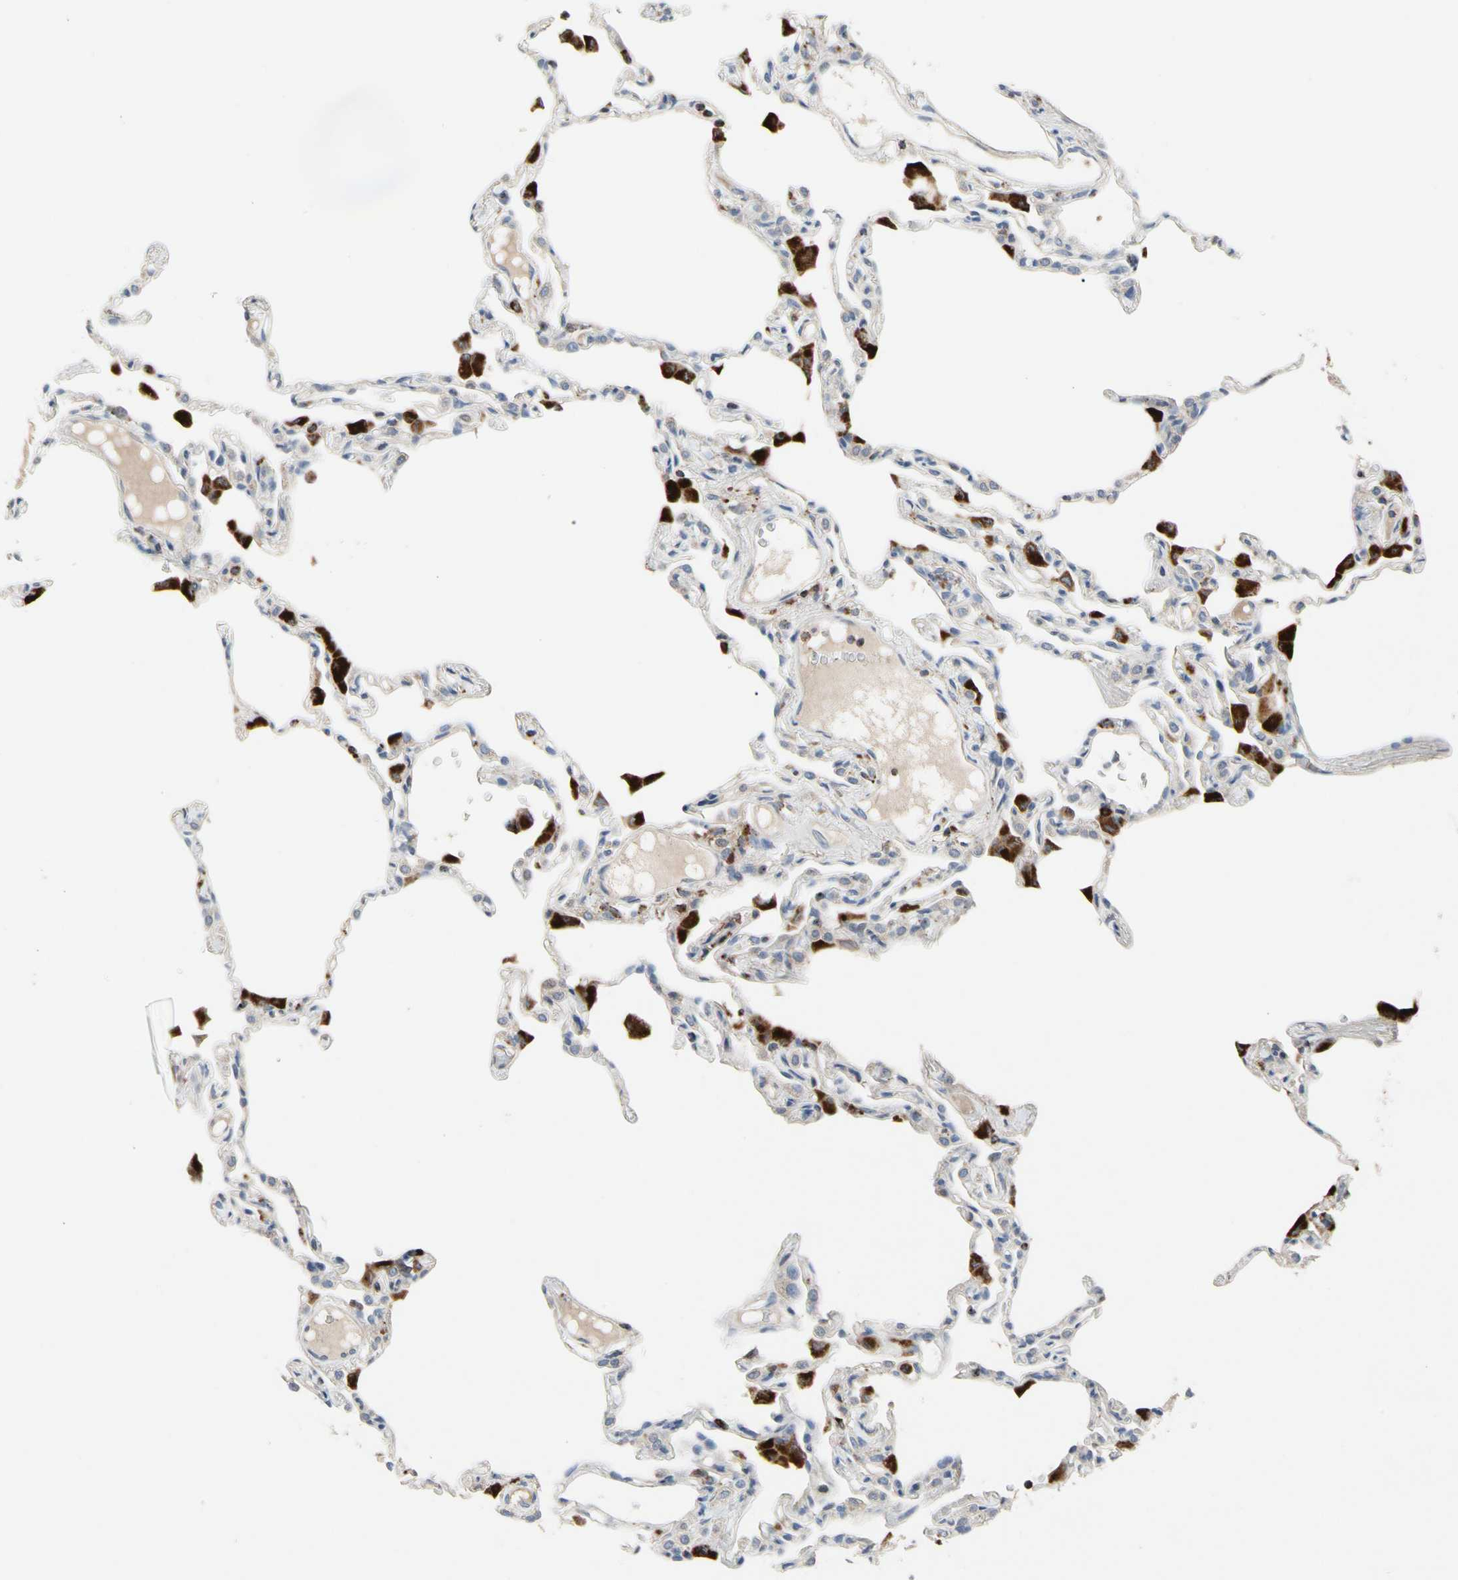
{"staining": {"intensity": "negative", "quantity": "none", "location": "none"}, "tissue": "lung", "cell_type": "Alveolar cells", "image_type": "normal", "snomed": [{"axis": "morphology", "description": "Normal tissue, NOS"}, {"axis": "topography", "description": "Lung"}], "caption": "Immunohistochemical staining of unremarkable lung displays no significant staining in alveolar cells. (Stains: DAB (3,3'-diaminobenzidine) IHC with hematoxylin counter stain, Microscopy: brightfield microscopy at high magnification).", "gene": "ADA2", "patient": {"sex": "female", "age": 49}}